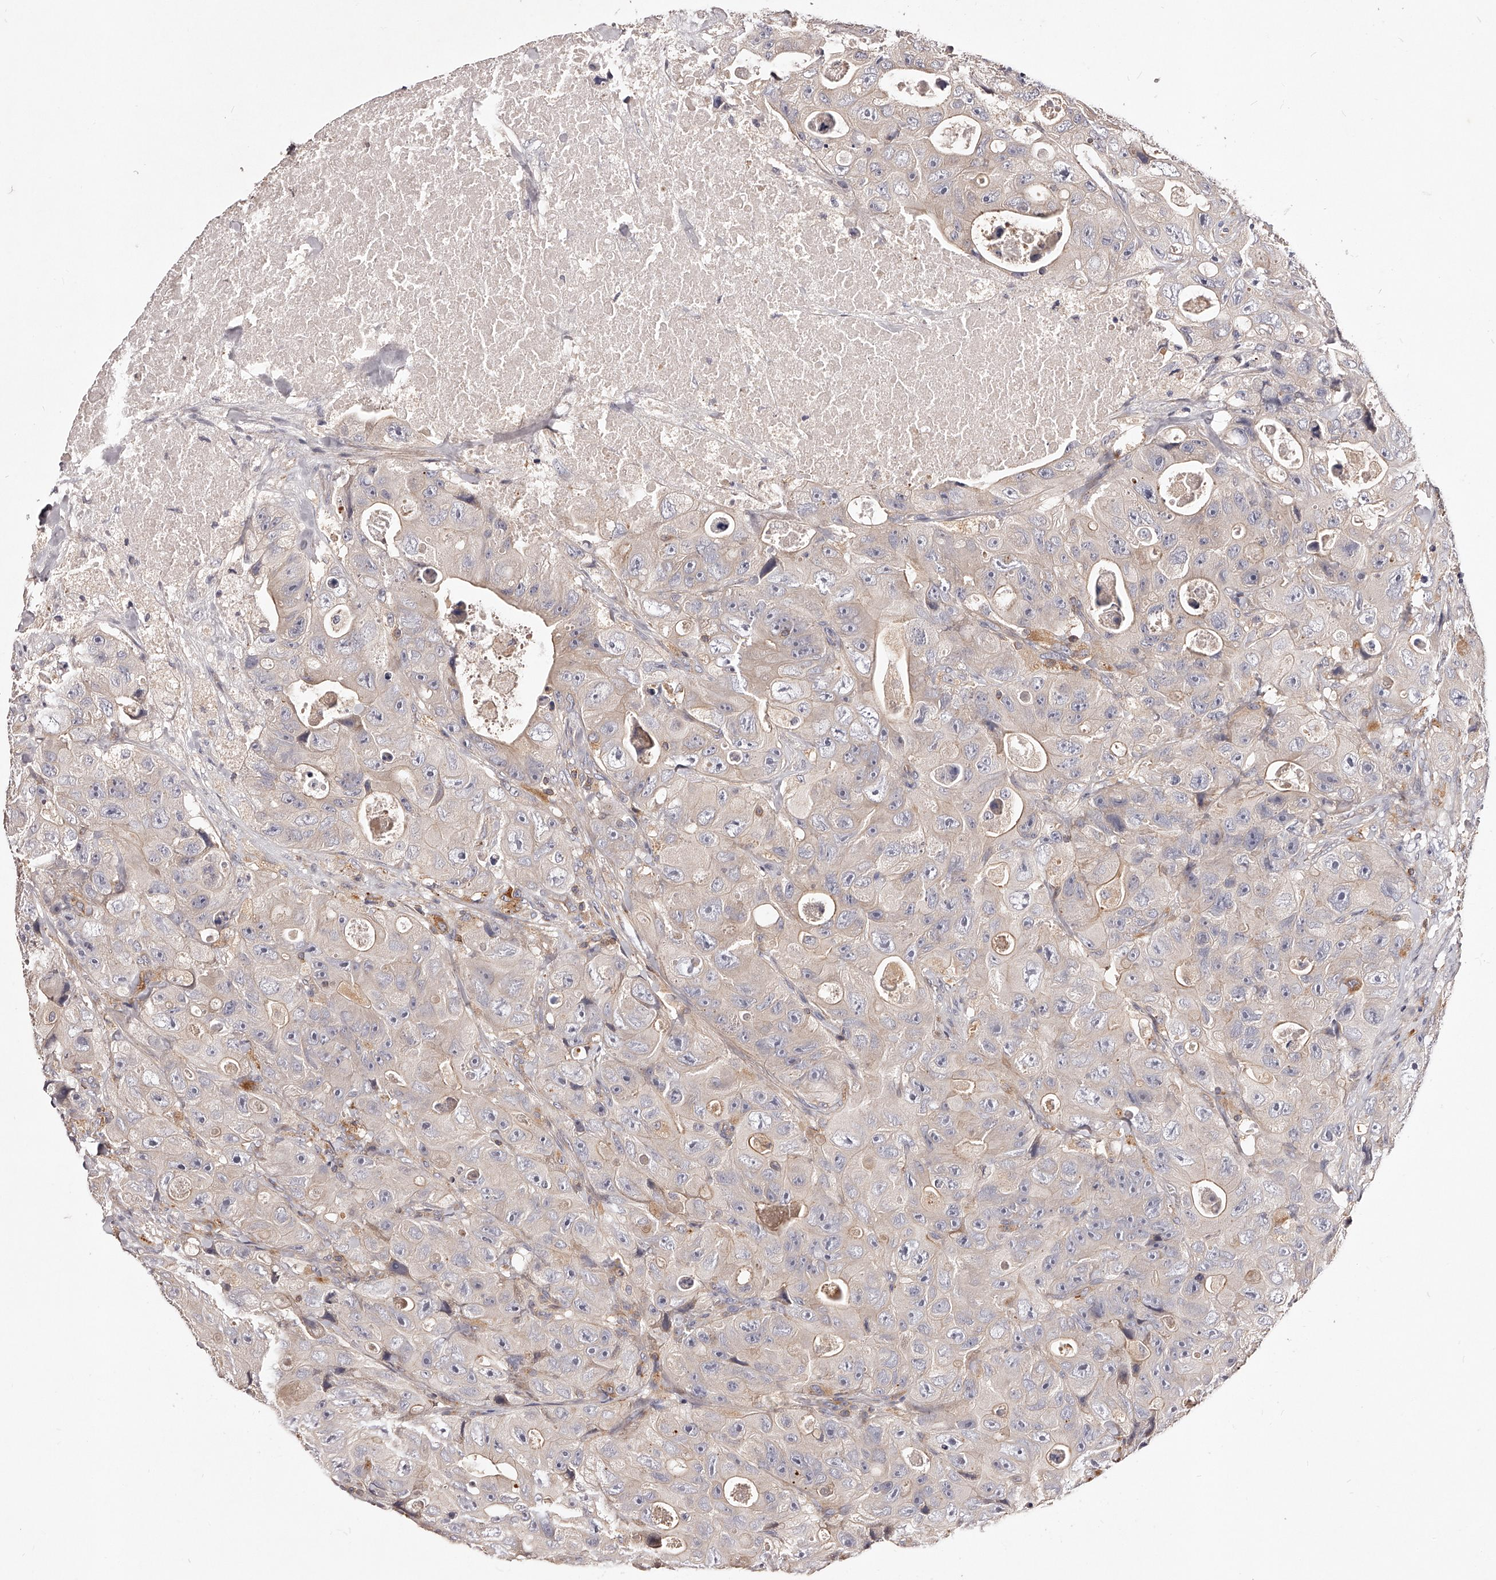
{"staining": {"intensity": "weak", "quantity": "<25%", "location": "cytoplasmic/membranous"}, "tissue": "colorectal cancer", "cell_type": "Tumor cells", "image_type": "cancer", "snomed": [{"axis": "morphology", "description": "Adenocarcinoma, NOS"}, {"axis": "topography", "description": "Colon"}], "caption": "Immunohistochemical staining of colorectal cancer (adenocarcinoma) reveals no significant positivity in tumor cells.", "gene": "PHACTR1", "patient": {"sex": "female", "age": 46}}